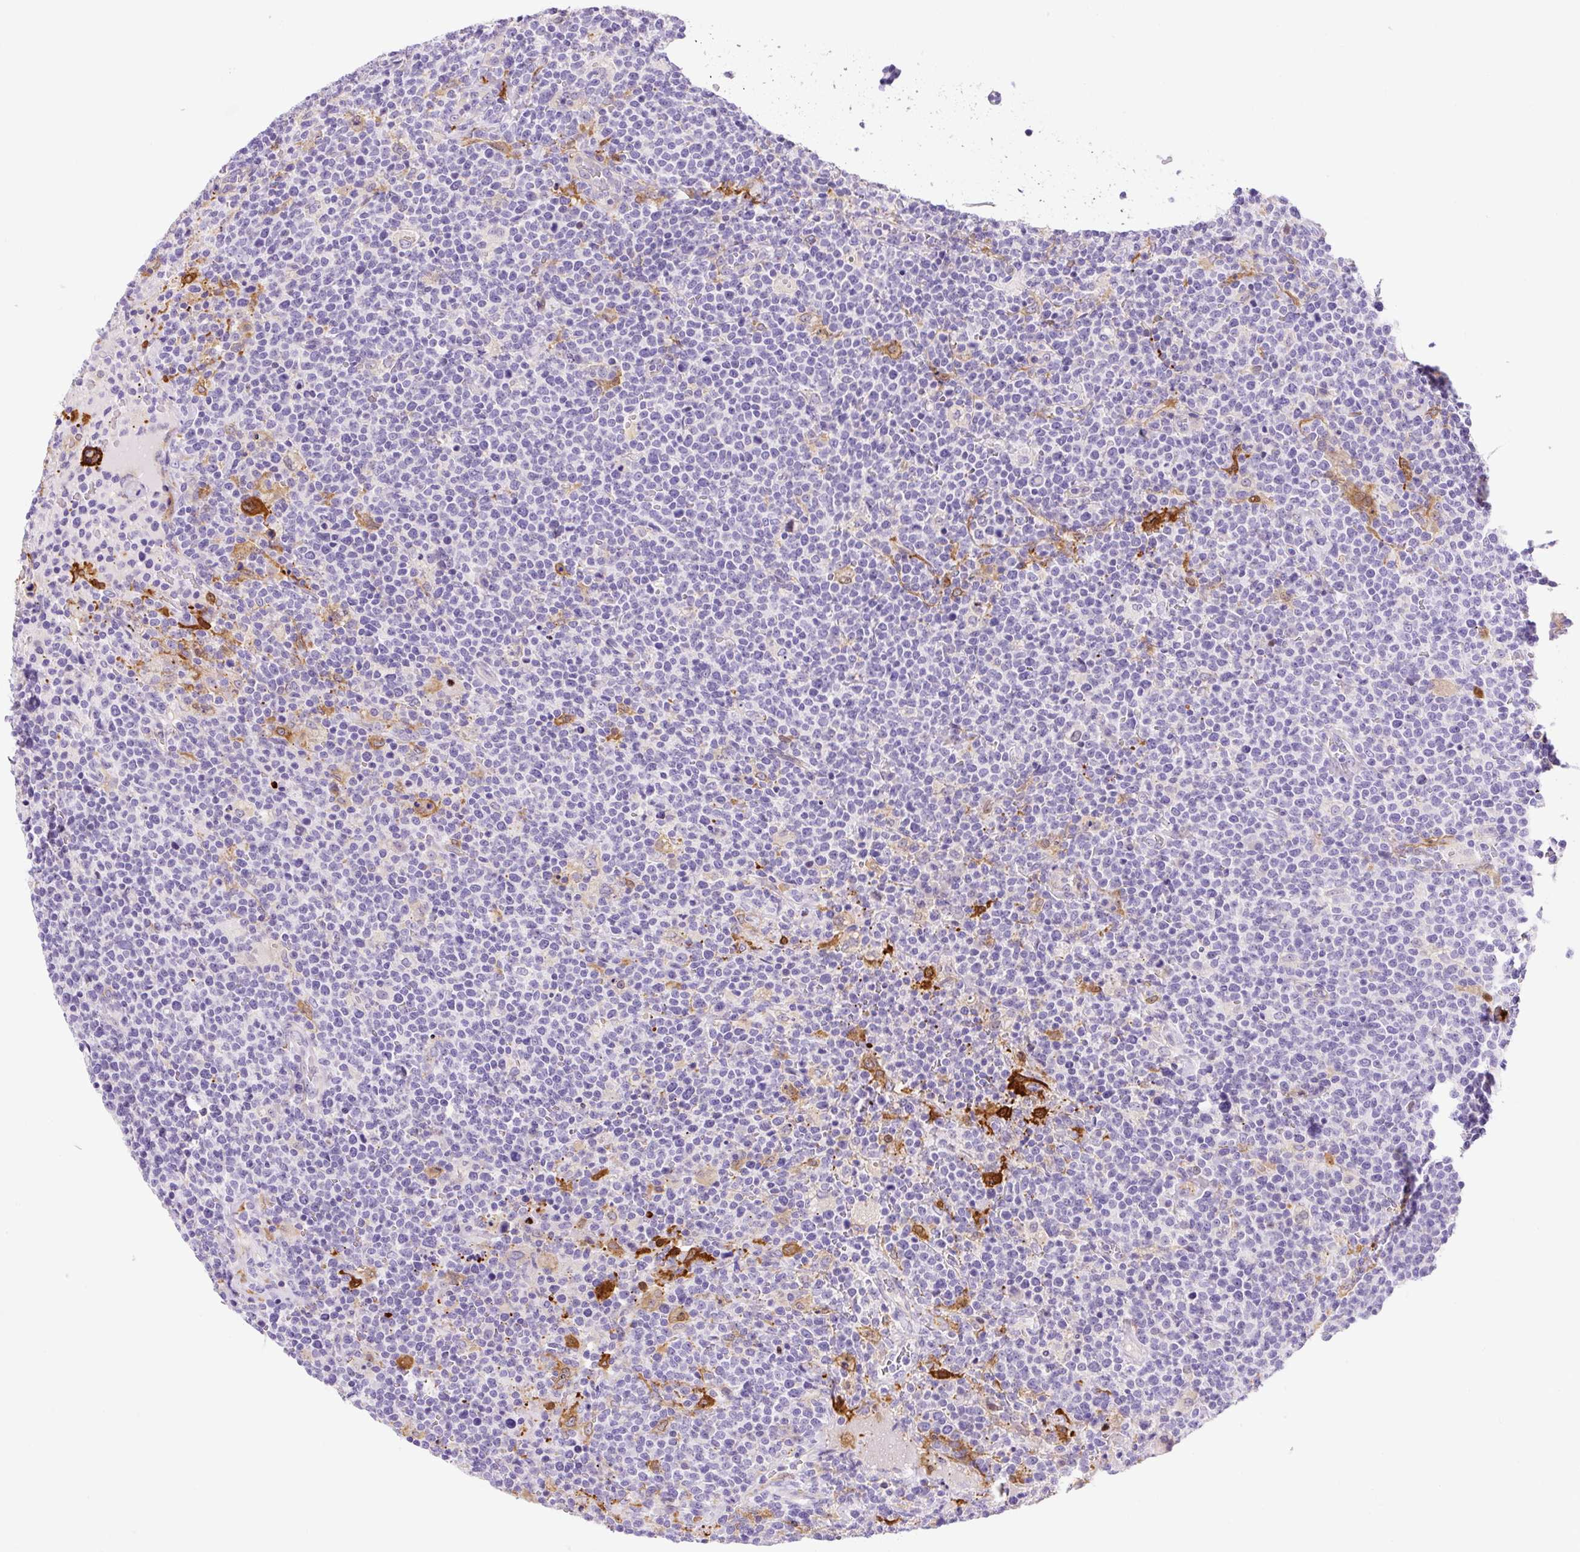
{"staining": {"intensity": "negative", "quantity": "none", "location": "none"}, "tissue": "lymphoma", "cell_type": "Tumor cells", "image_type": "cancer", "snomed": [{"axis": "morphology", "description": "Malignant lymphoma, non-Hodgkin's type, High grade"}, {"axis": "topography", "description": "Lymph node"}], "caption": "Immunohistochemistry histopathology image of lymphoma stained for a protein (brown), which shows no expression in tumor cells. (Stains: DAB immunohistochemistry with hematoxylin counter stain, Microscopy: brightfield microscopy at high magnification).", "gene": "ASB4", "patient": {"sex": "male", "age": 61}}